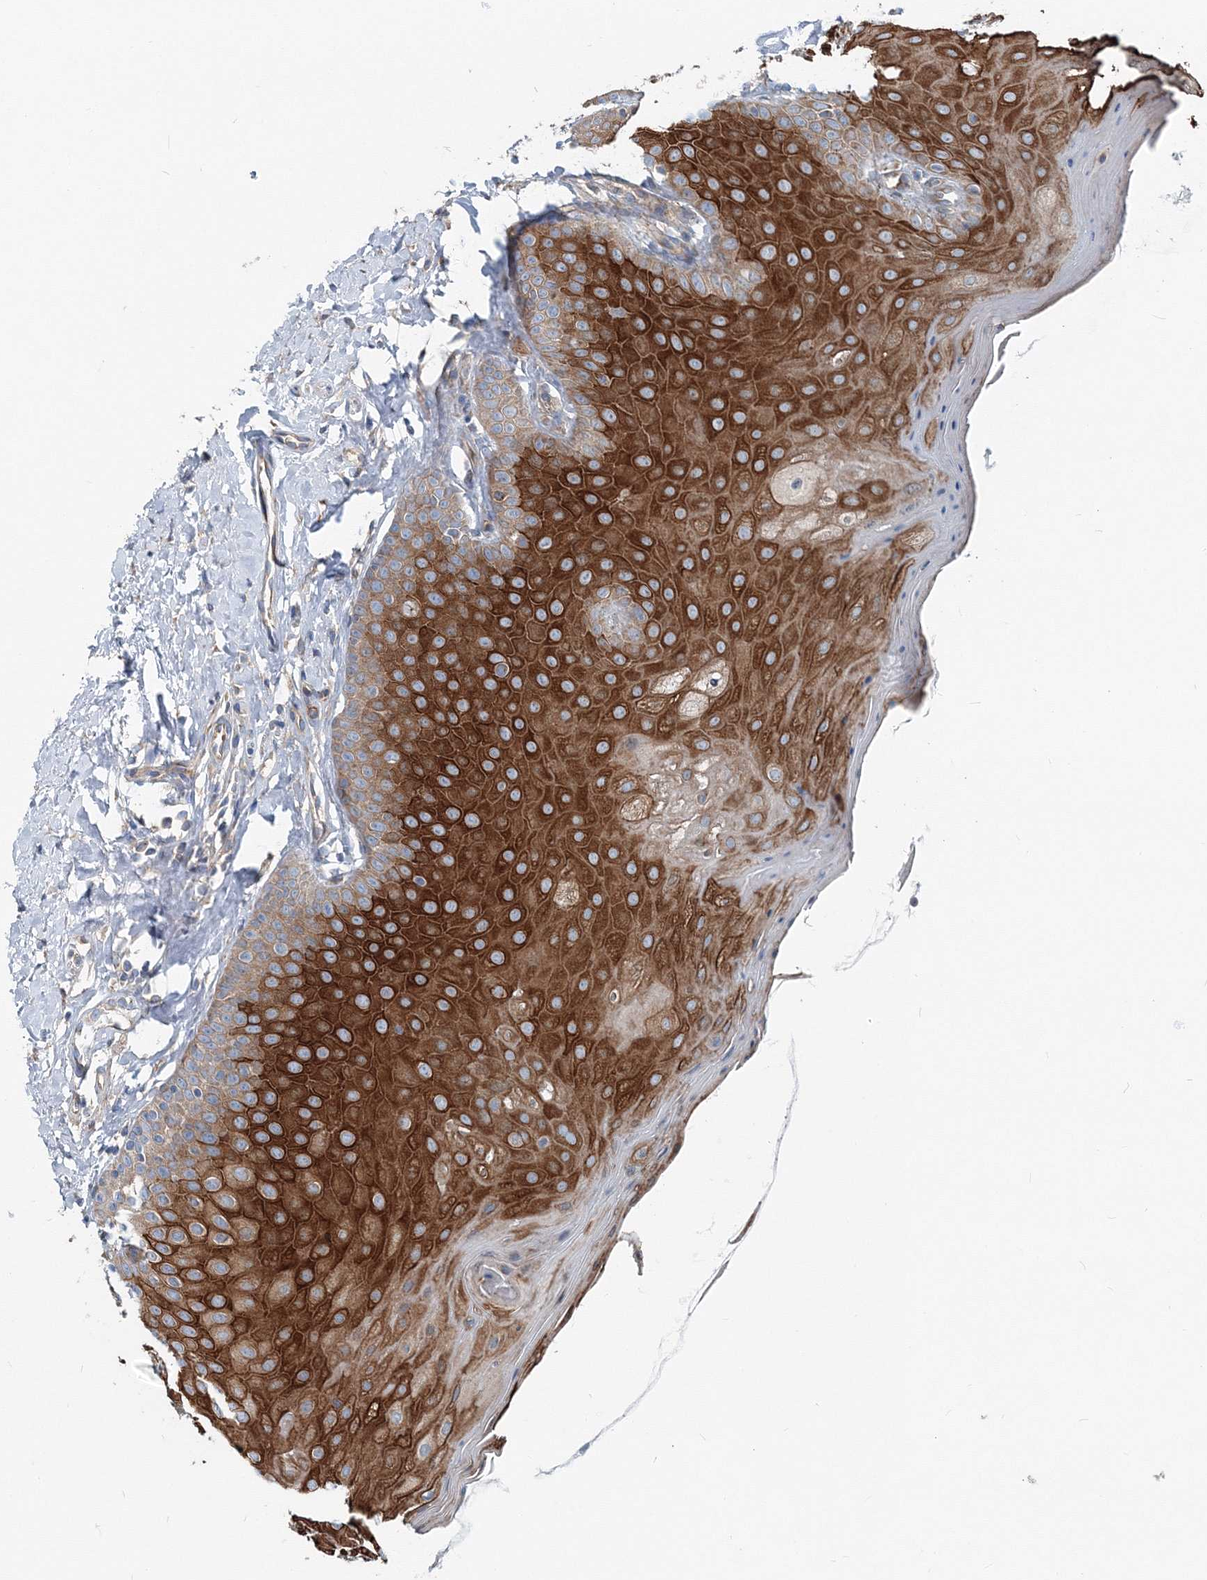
{"staining": {"intensity": "strong", "quantity": ">75%", "location": "cytoplasmic/membranous"}, "tissue": "oral mucosa", "cell_type": "Squamous epithelial cells", "image_type": "normal", "snomed": [{"axis": "morphology", "description": "Normal tissue, NOS"}, {"axis": "topography", "description": "Oral tissue"}], "caption": "Oral mucosa stained with a brown dye demonstrates strong cytoplasmic/membranous positive staining in approximately >75% of squamous epithelial cells.", "gene": "MPHOSPH9", "patient": {"sex": "female", "age": 31}}